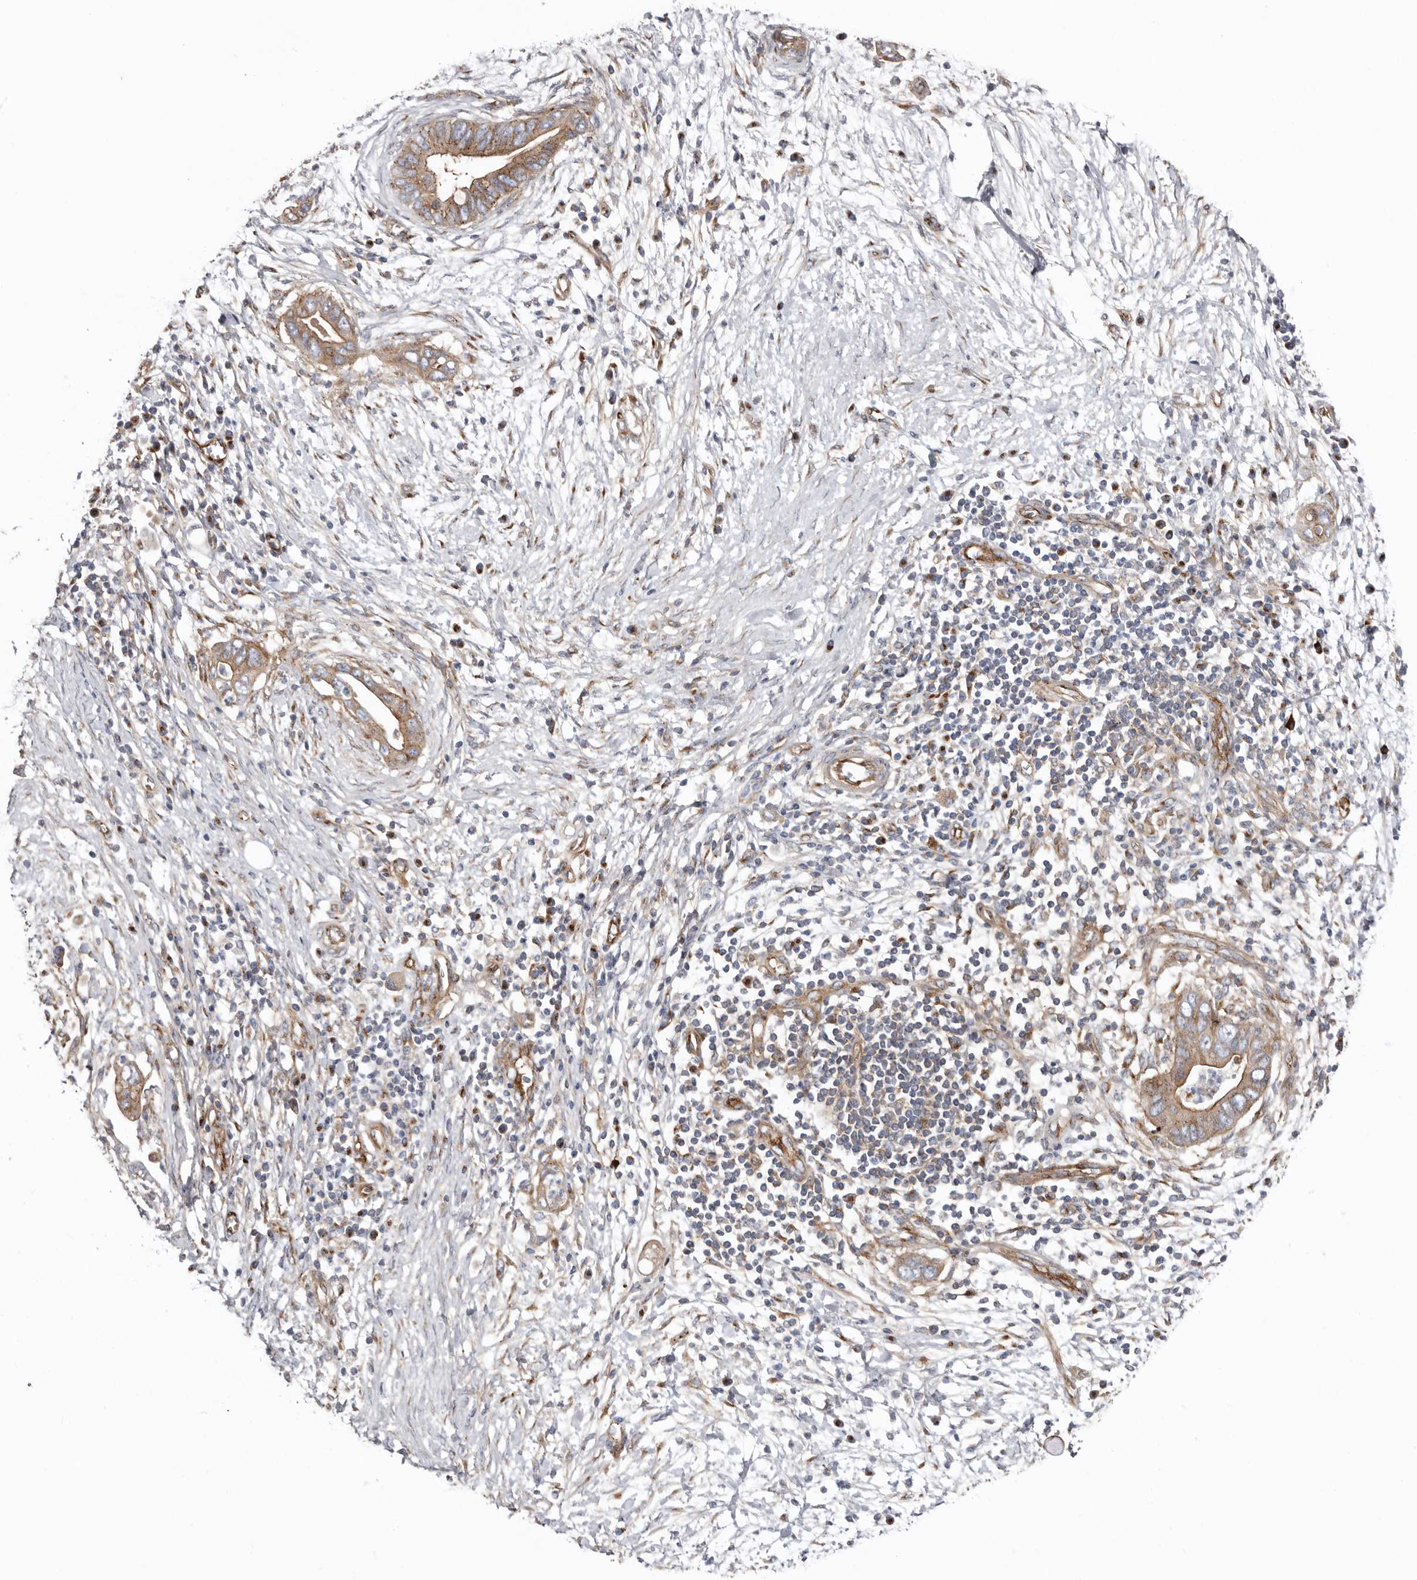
{"staining": {"intensity": "moderate", "quantity": ">75%", "location": "cytoplasmic/membranous"}, "tissue": "pancreatic cancer", "cell_type": "Tumor cells", "image_type": "cancer", "snomed": [{"axis": "morphology", "description": "Adenocarcinoma, NOS"}, {"axis": "topography", "description": "Pancreas"}], "caption": "An immunohistochemistry (IHC) micrograph of tumor tissue is shown. Protein staining in brown highlights moderate cytoplasmic/membranous positivity in pancreatic adenocarcinoma within tumor cells. (DAB (3,3'-diaminobenzidine) IHC, brown staining for protein, blue staining for nuclei).", "gene": "LUZP1", "patient": {"sex": "male", "age": 75}}